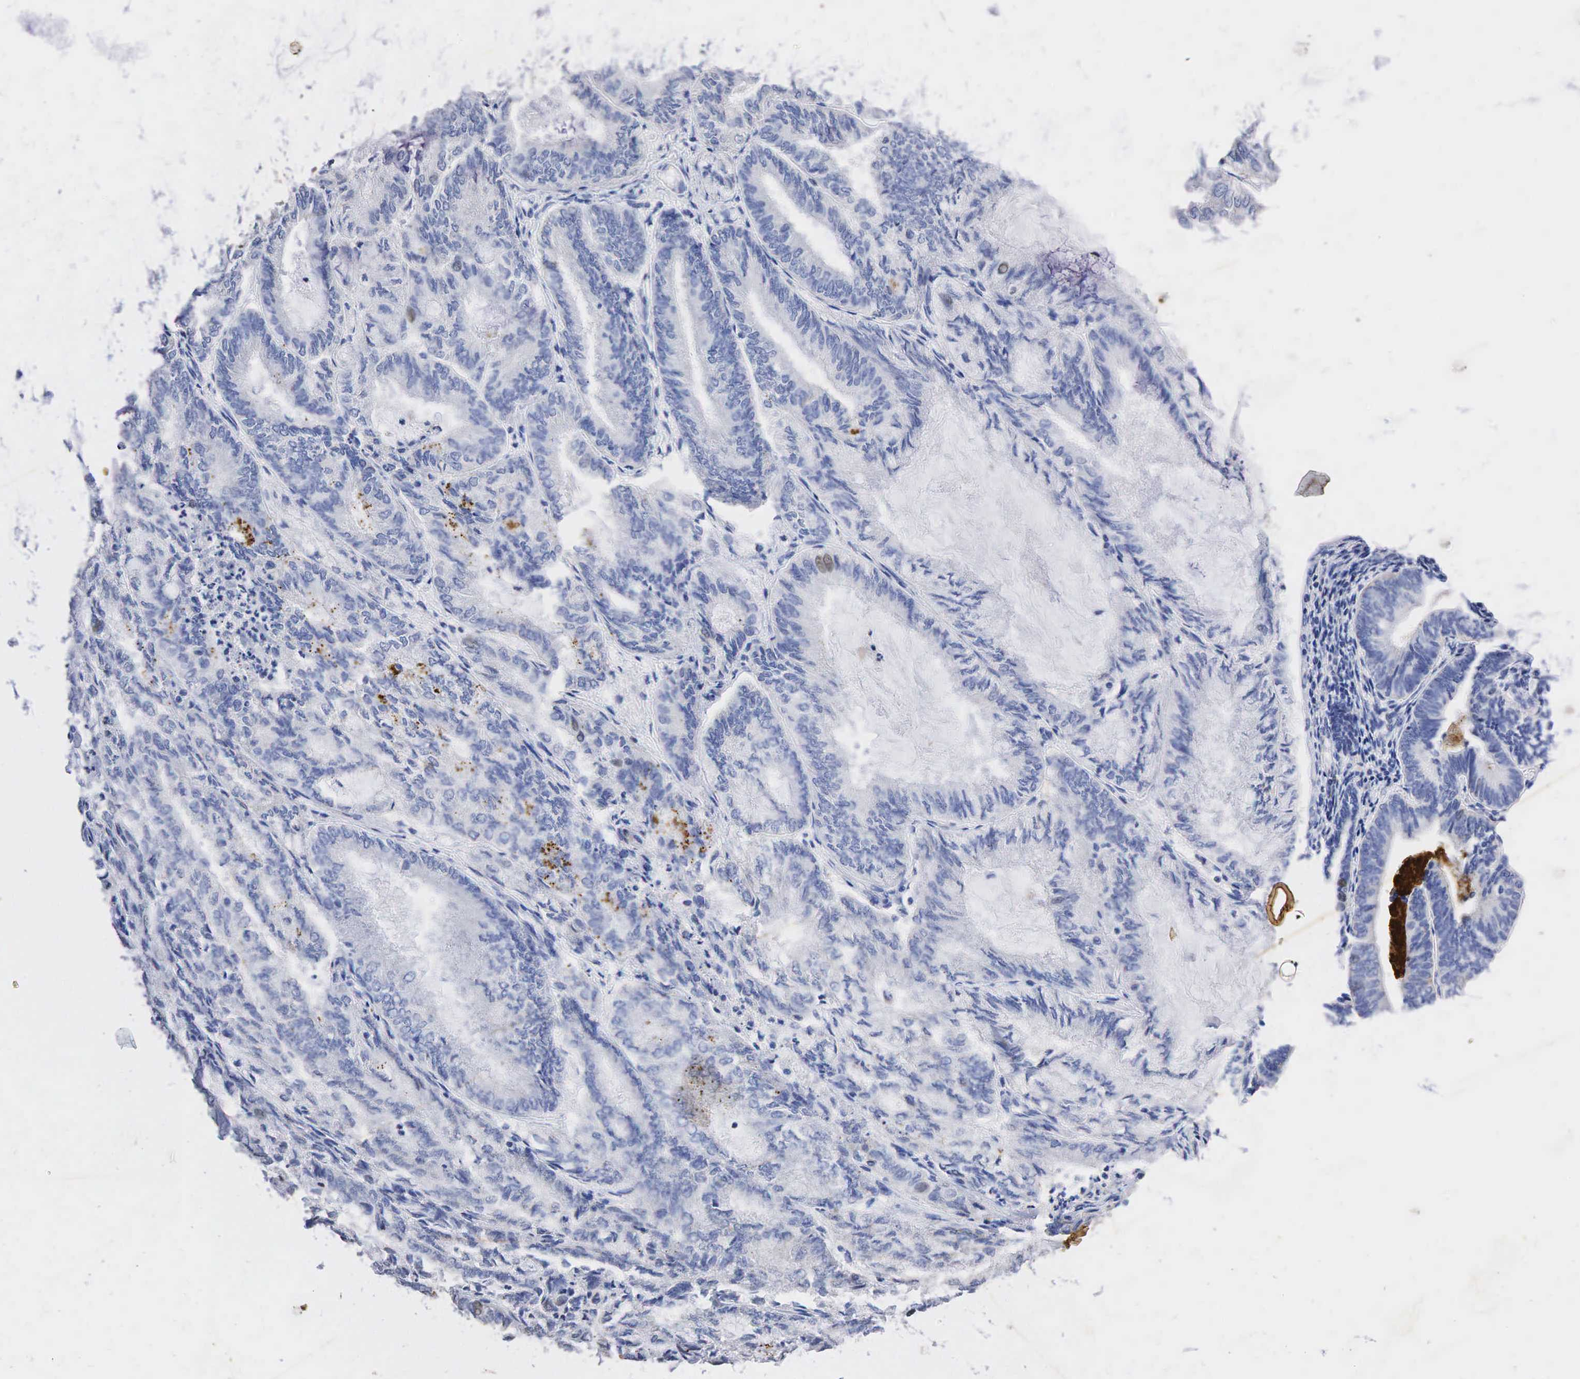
{"staining": {"intensity": "weak", "quantity": "<25%", "location": "nuclear"}, "tissue": "endometrial cancer", "cell_type": "Tumor cells", "image_type": "cancer", "snomed": [{"axis": "morphology", "description": "Adenocarcinoma, NOS"}, {"axis": "topography", "description": "Endometrium"}], "caption": "Tumor cells are negative for protein expression in human endometrial adenocarcinoma. (Brightfield microscopy of DAB immunohistochemistry at high magnification).", "gene": "SYP", "patient": {"sex": "female", "age": 59}}